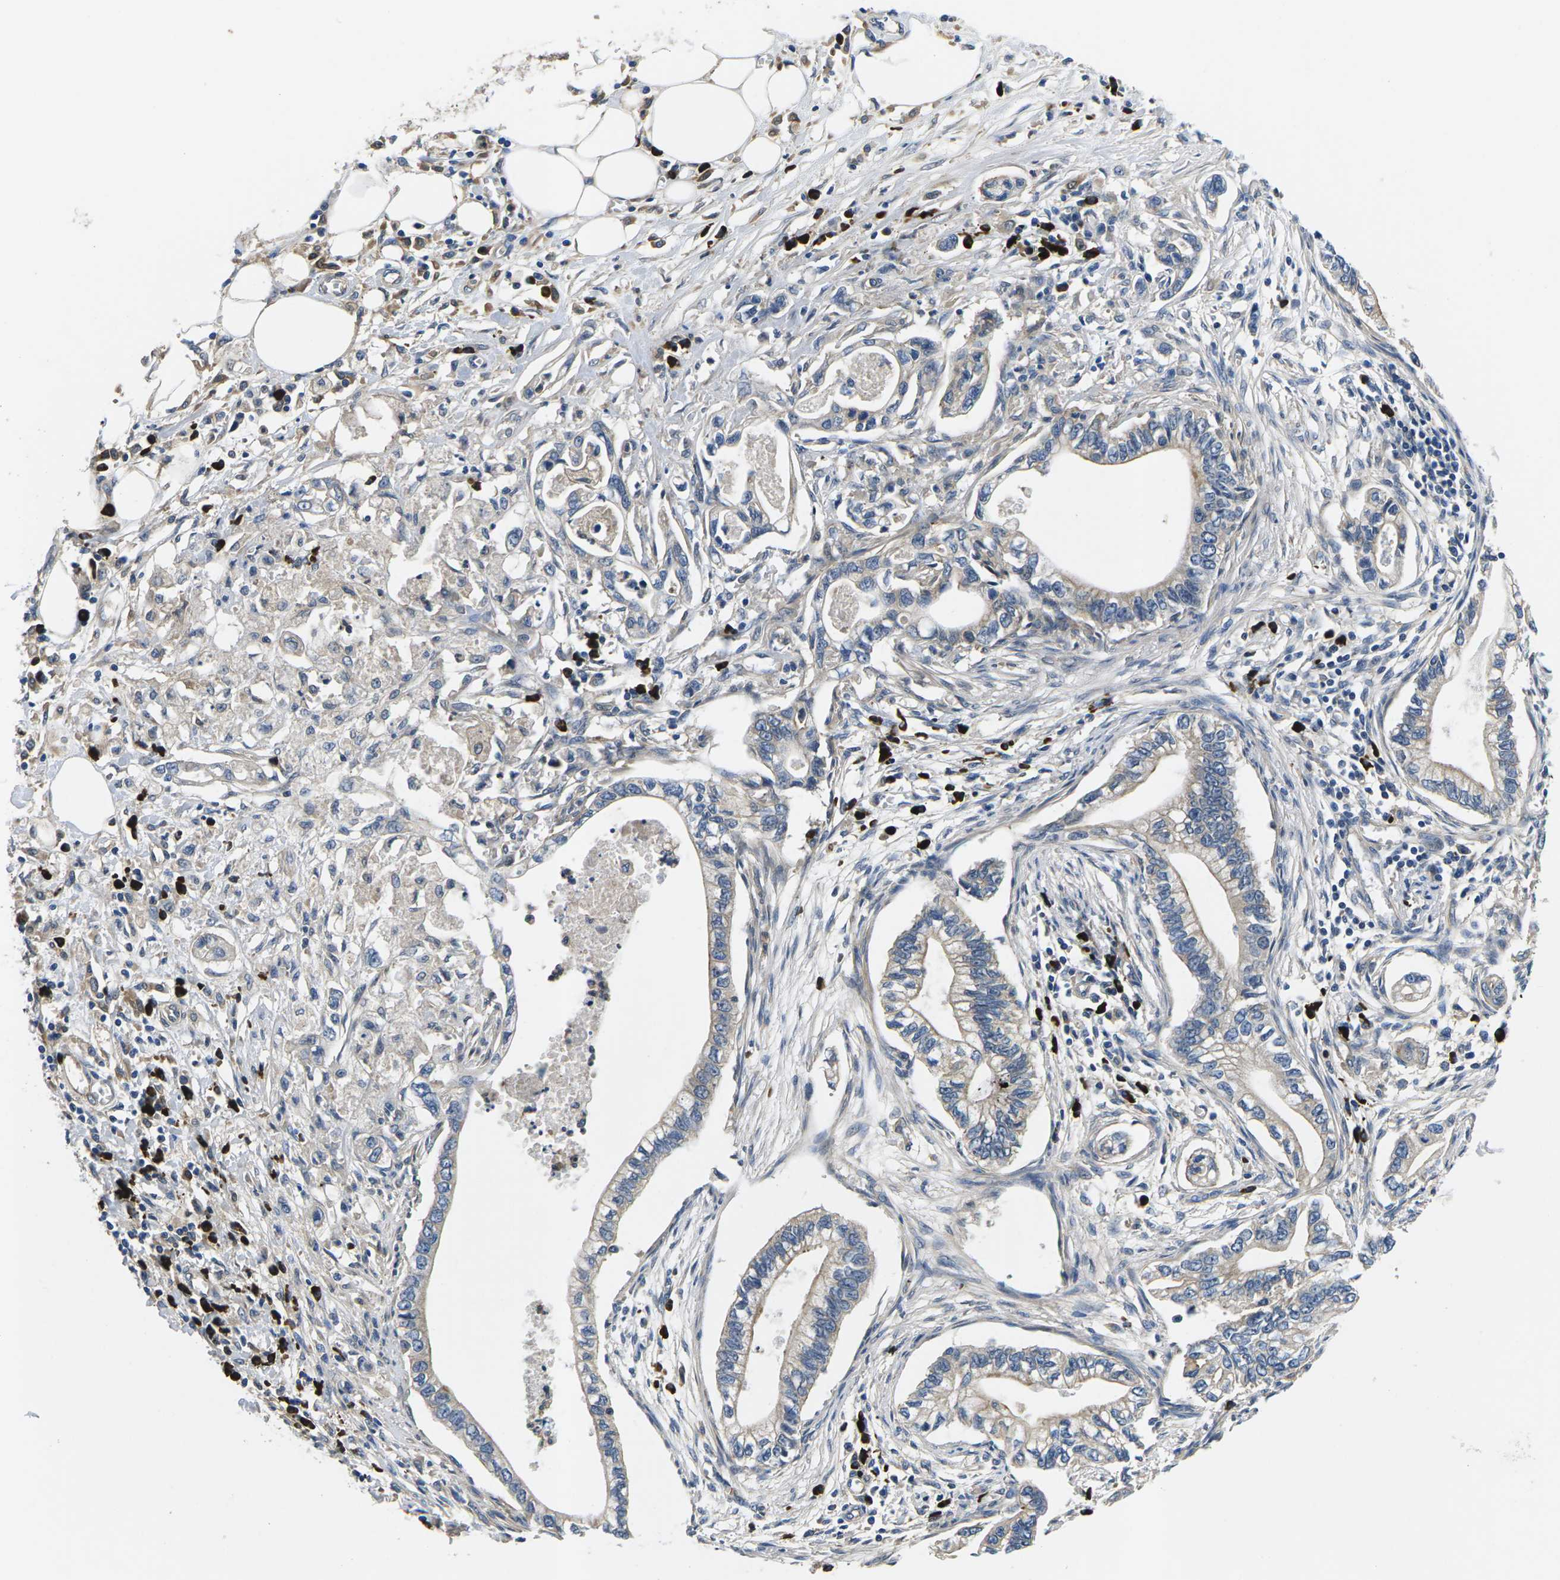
{"staining": {"intensity": "weak", "quantity": "<25%", "location": "cytoplasmic/membranous"}, "tissue": "pancreatic cancer", "cell_type": "Tumor cells", "image_type": "cancer", "snomed": [{"axis": "morphology", "description": "Adenocarcinoma, NOS"}, {"axis": "topography", "description": "Pancreas"}], "caption": "The micrograph demonstrates no staining of tumor cells in pancreatic cancer (adenocarcinoma). (DAB (3,3'-diaminobenzidine) IHC, high magnification).", "gene": "PLCE1", "patient": {"sex": "male", "age": 56}}